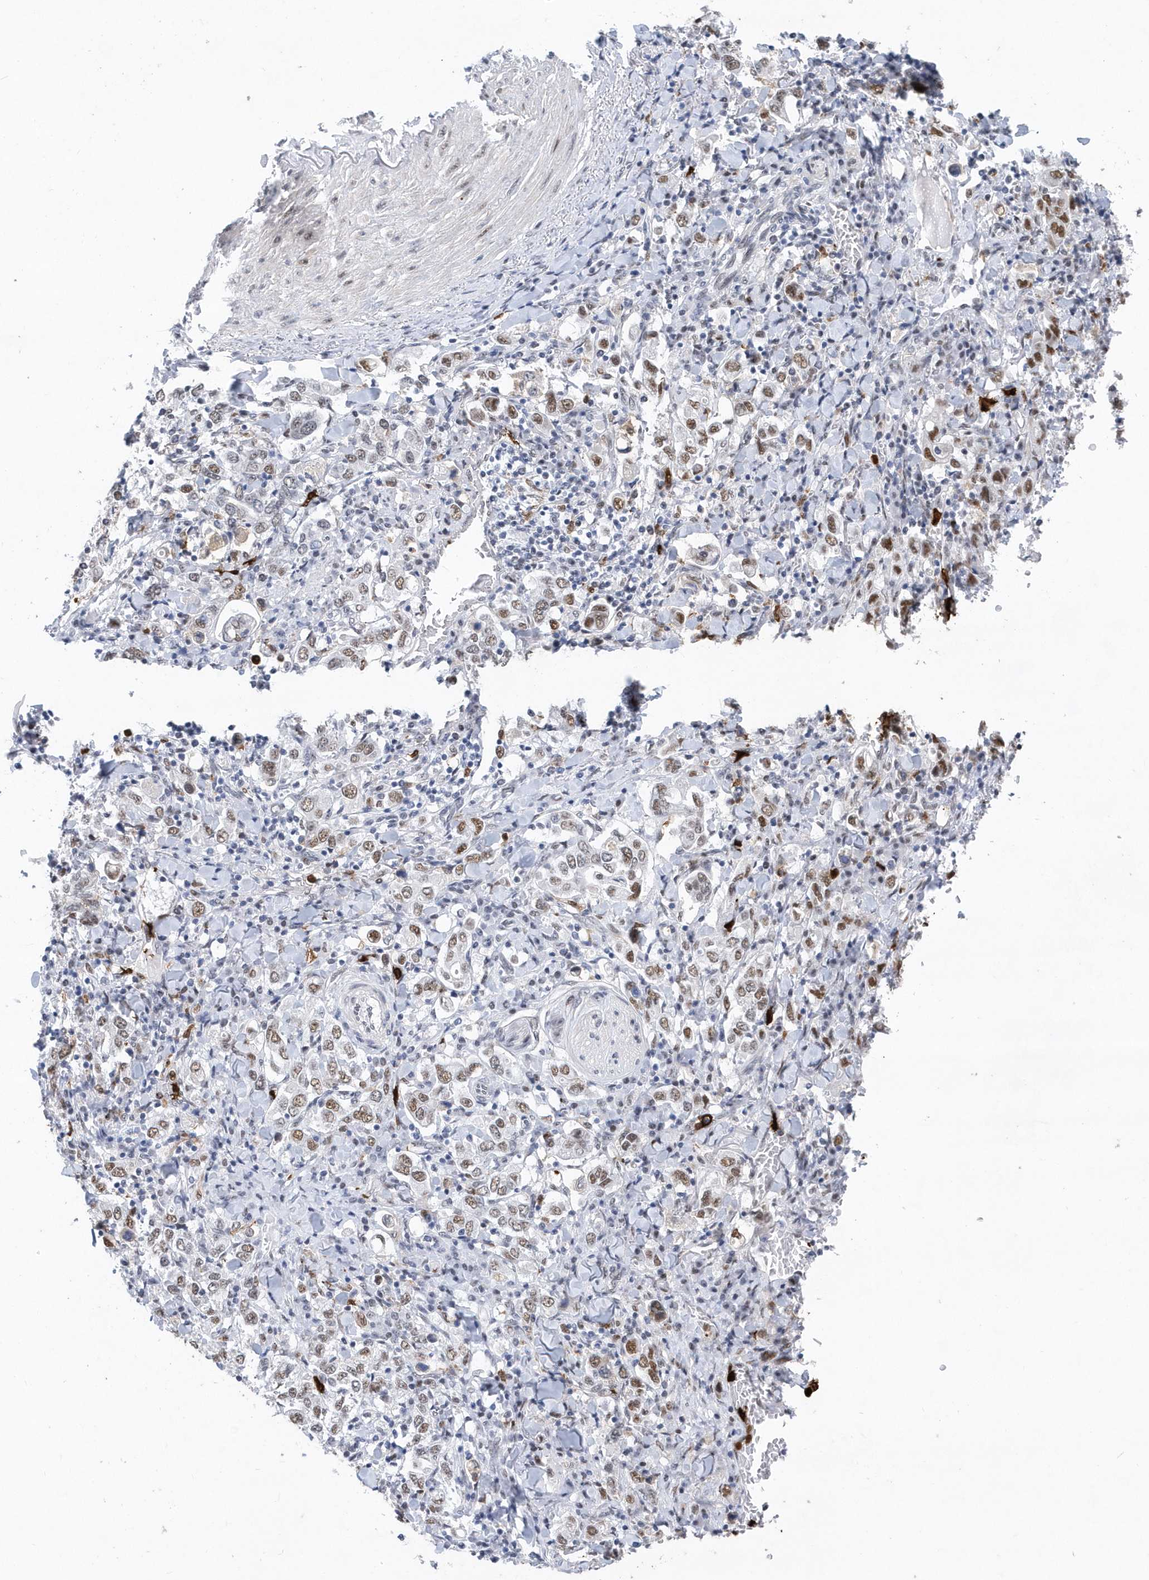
{"staining": {"intensity": "moderate", "quantity": "25%-75%", "location": "cytoplasmic/membranous,nuclear"}, "tissue": "stomach cancer", "cell_type": "Tumor cells", "image_type": "cancer", "snomed": [{"axis": "morphology", "description": "Adenocarcinoma, NOS"}, {"axis": "topography", "description": "Stomach, upper"}], "caption": "Protein expression analysis of human stomach adenocarcinoma reveals moderate cytoplasmic/membranous and nuclear staining in approximately 25%-75% of tumor cells. The protein is shown in brown color, while the nuclei are stained blue.", "gene": "RPP30", "patient": {"sex": "male", "age": 62}}